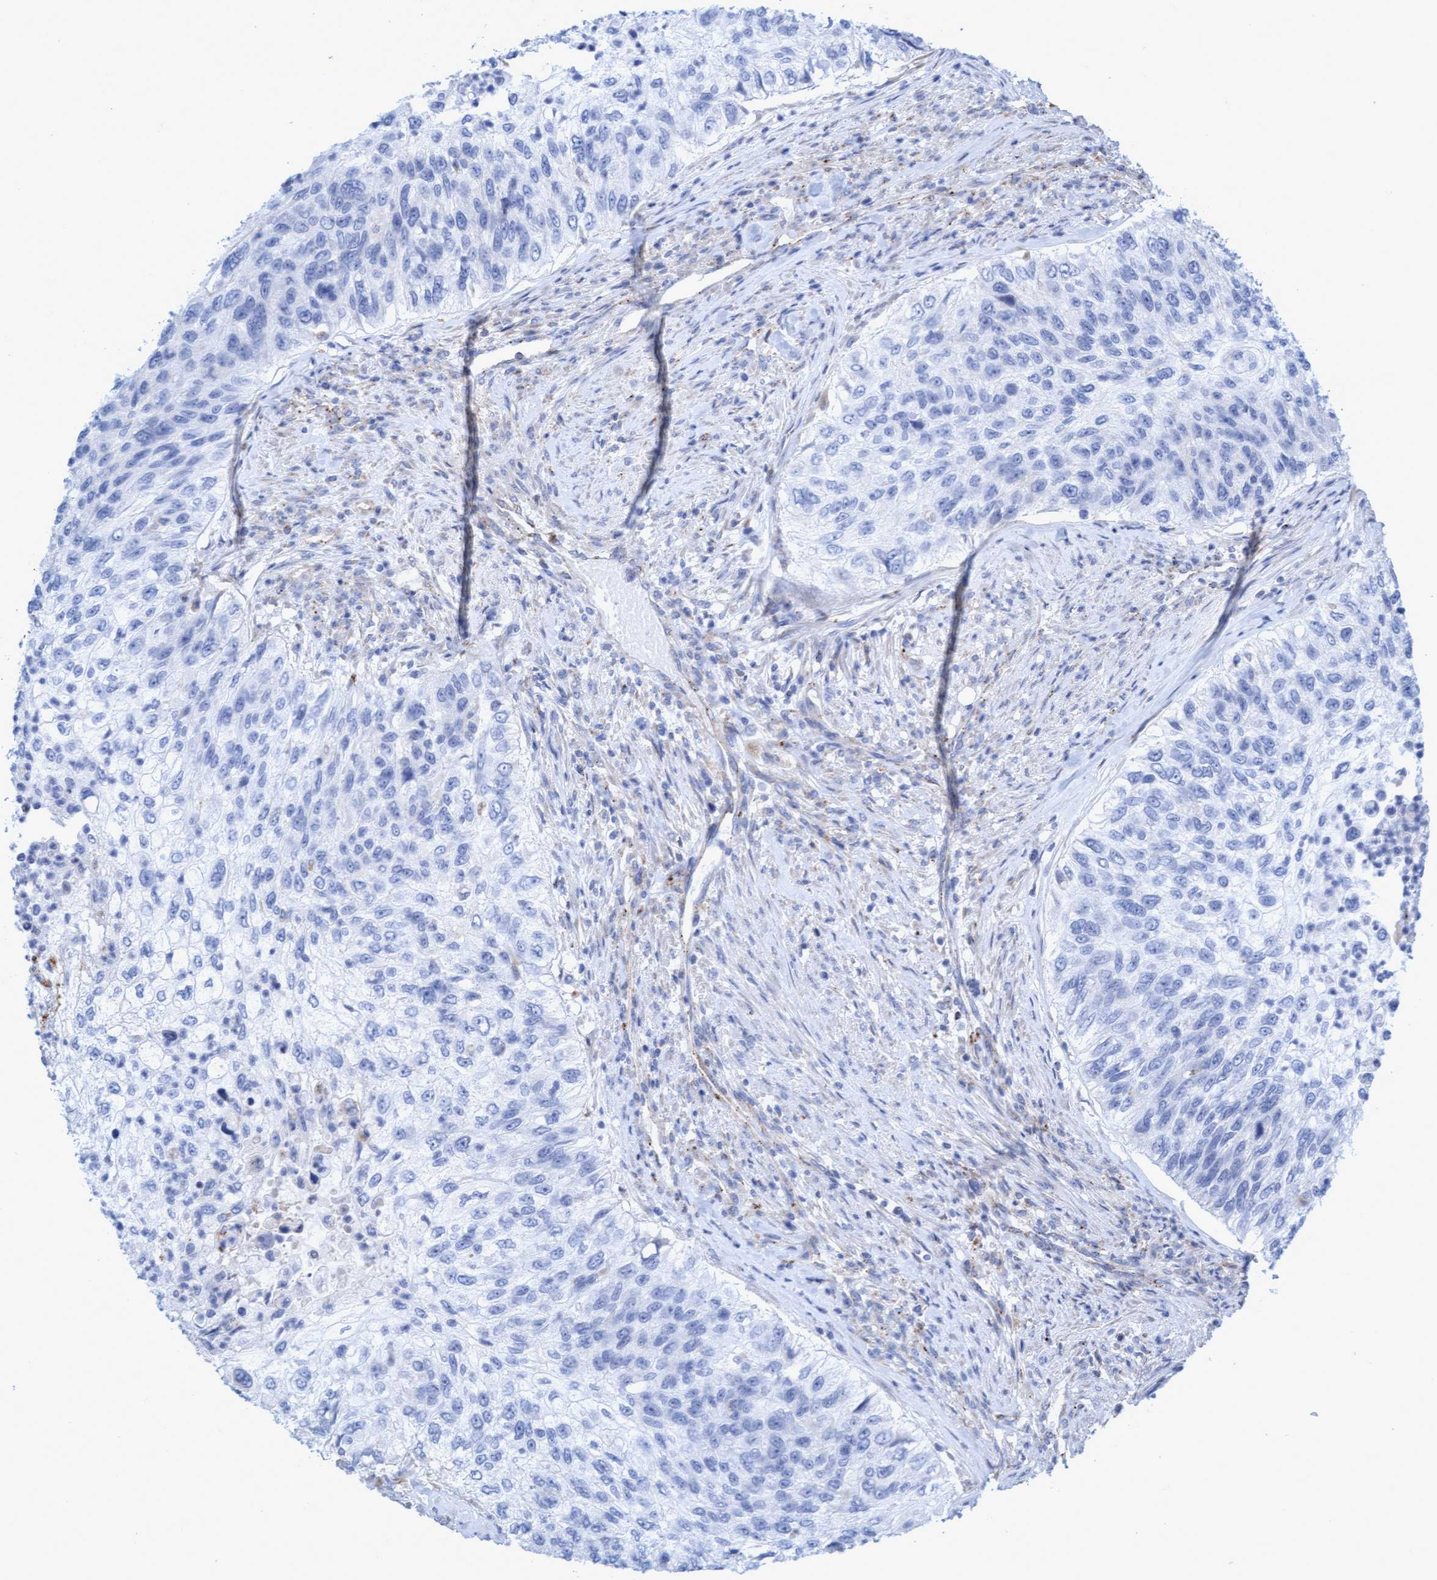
{"staining": {"intensity": "negative", "quantity": "none", "location": "none"}, "tissue": "urothelial cancer", "cell_type": "Tumor cells", "image_type": "cancer", "snomed": [{"axis": "morphology", "description": "Urothelial carcinoma, High grade"}, {"axis": "topography", "description": "Urinary bladder"}], "caption": "DAB immunohistochemical staining of urothelial cancer displays no significant expression in tumor cells.", "gene": "SGSH", "patient": {"sex": "female", "age": 60}}